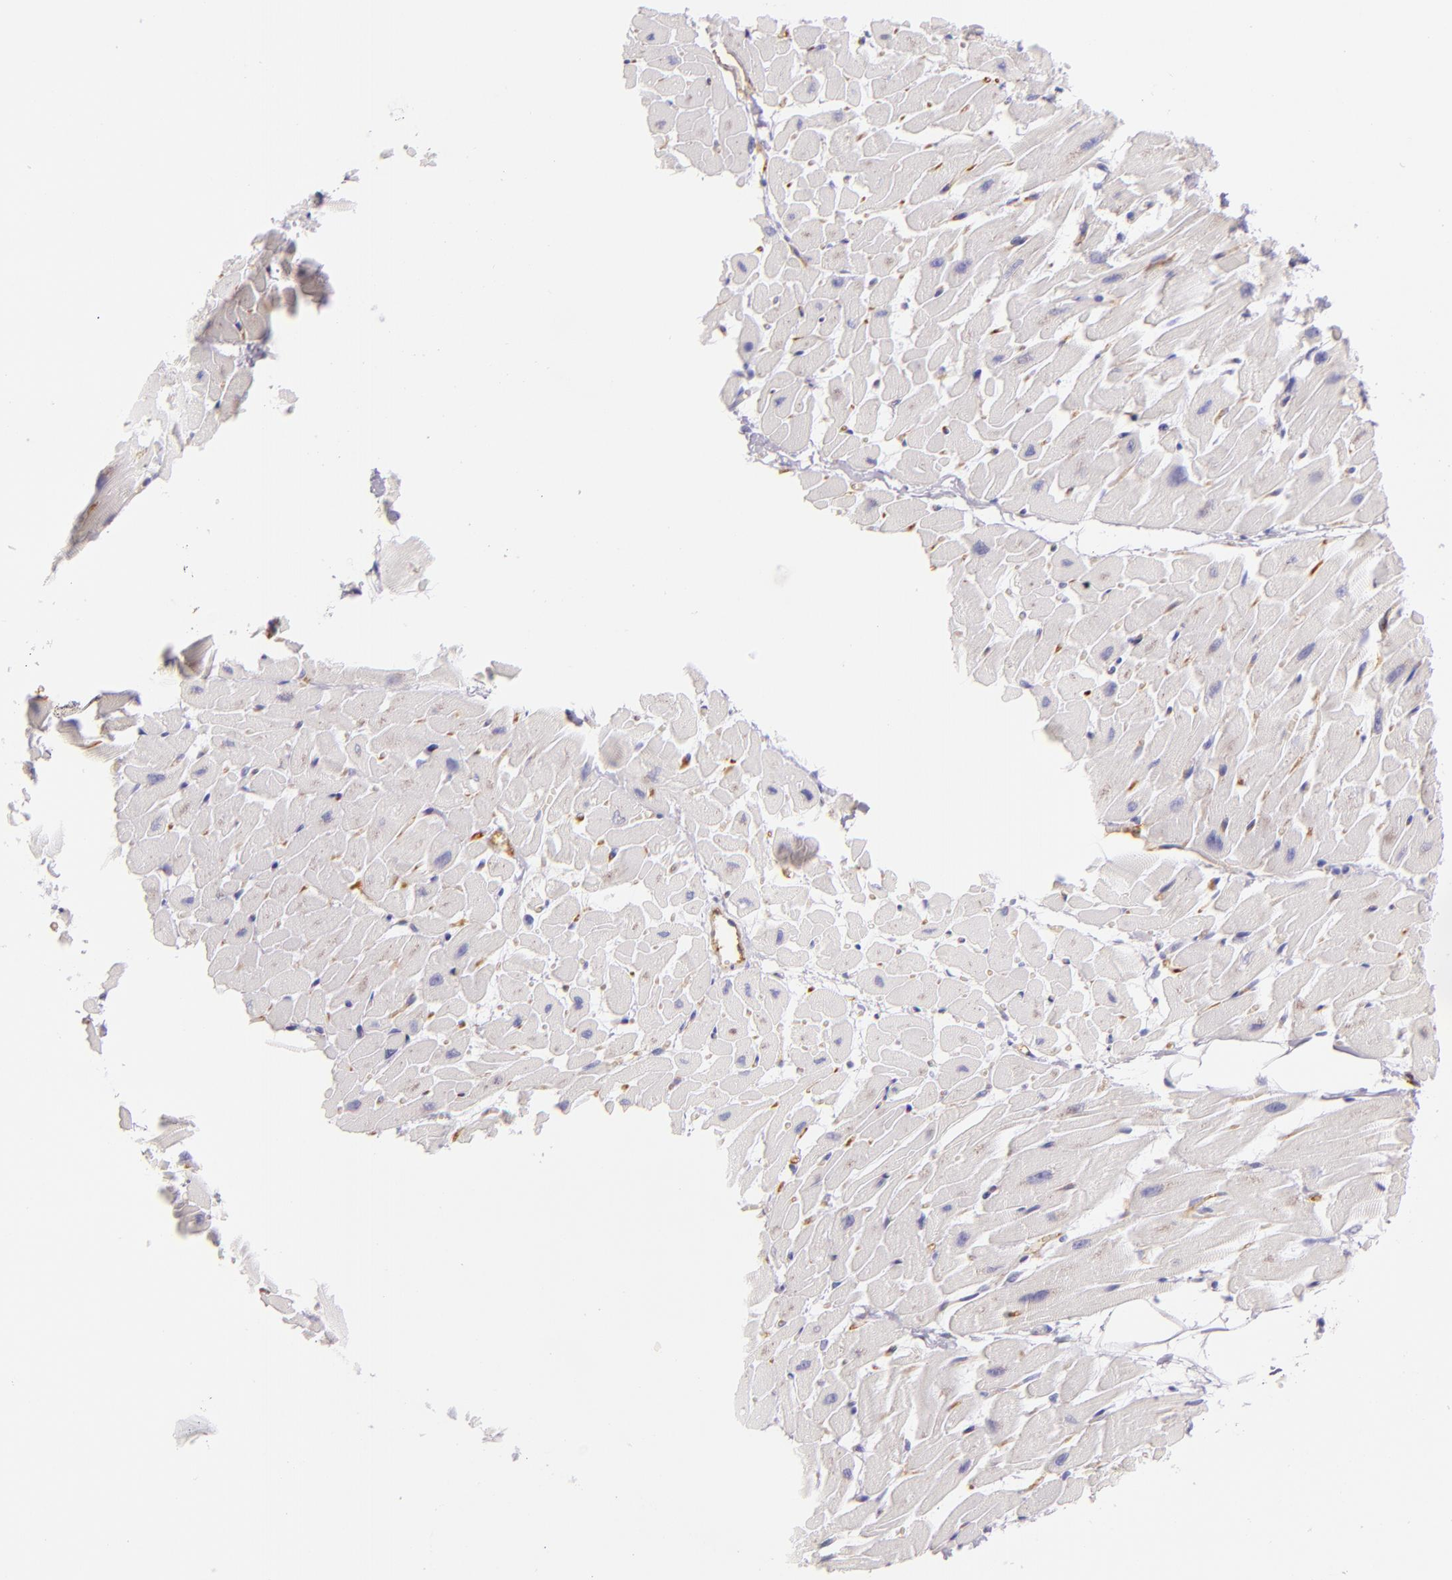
{"staining": {"intensity": "negative", "quantity": "none", "location": "none"}, "tissue": "heart muscle", "cell_type": "Cardiomyocytes", "image_type": "normal", "snomed": [{"axis": "morphology", "description": "Normal tissue, NOS"}, {"axis": "topography", "description": "Heart"}], "caption": "High power microscopy histopathology image of an immunohistochemistry (IHC) photomicrograph of normal heart muscle, revealing no significant expression in cardiomyocytes.", "gene": "ICAM1", "patient": {"sex": "female", "age": 19}}